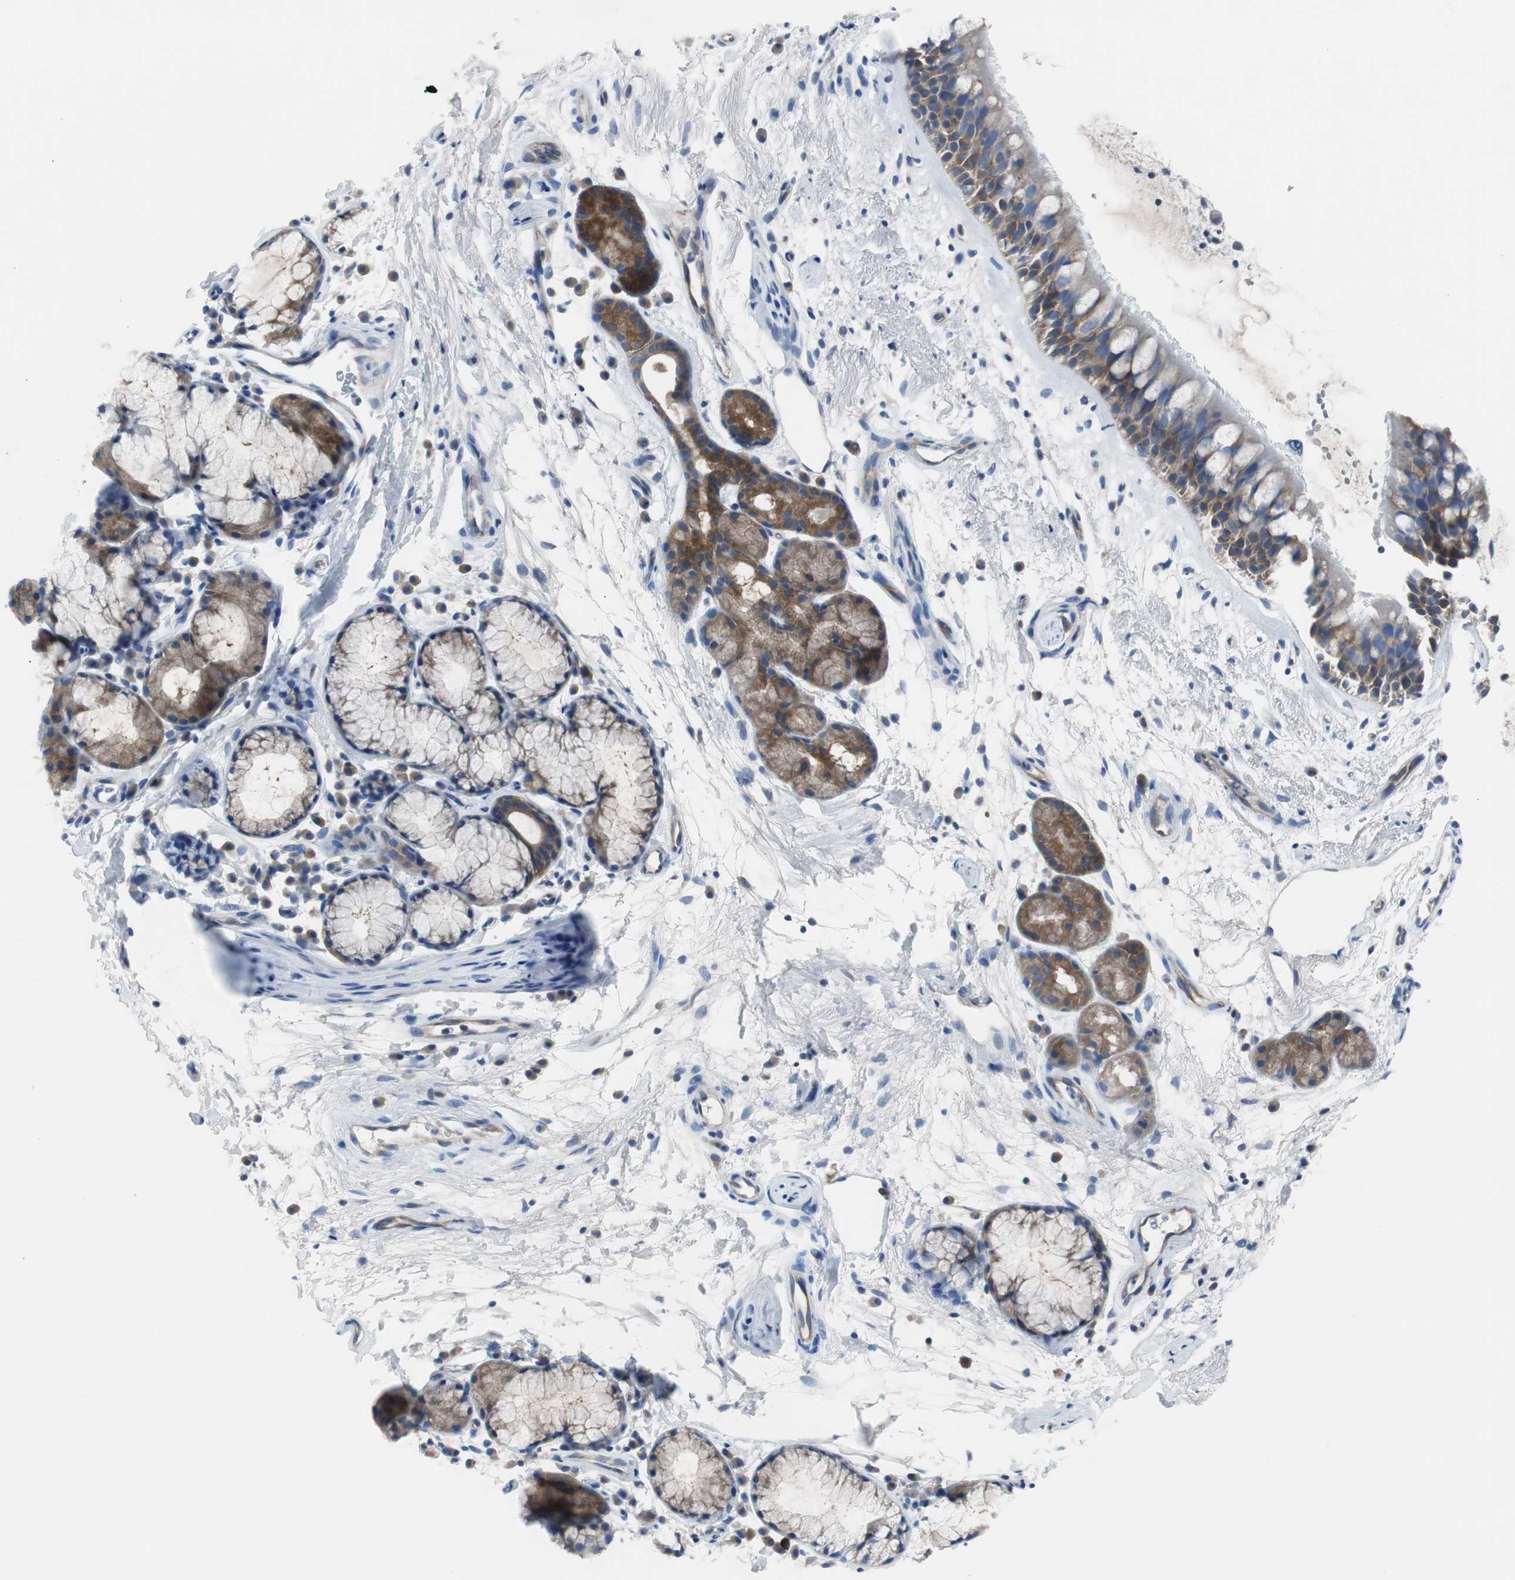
{"staining": {"intensity": "weak", "quantity": ">75%", "location": "cytoplasmic/membranous"}, "tissue": "bronchus", "cell_type": "Respiratory epithelial cells", "image_type": "normal", "snomed": [{"axis": "morphology", "description": "Normal tissue, NOS"}, {"axis": "topography", "description": "Bronchus"}], "caption": "Protein staining of unremarkable bronchus displays weak cytoplasmic/membranous expression in about >75% of respiratory epithelial cells.", "gene": "EEF2K", "patient": {"sex": "female", "age": 54}}